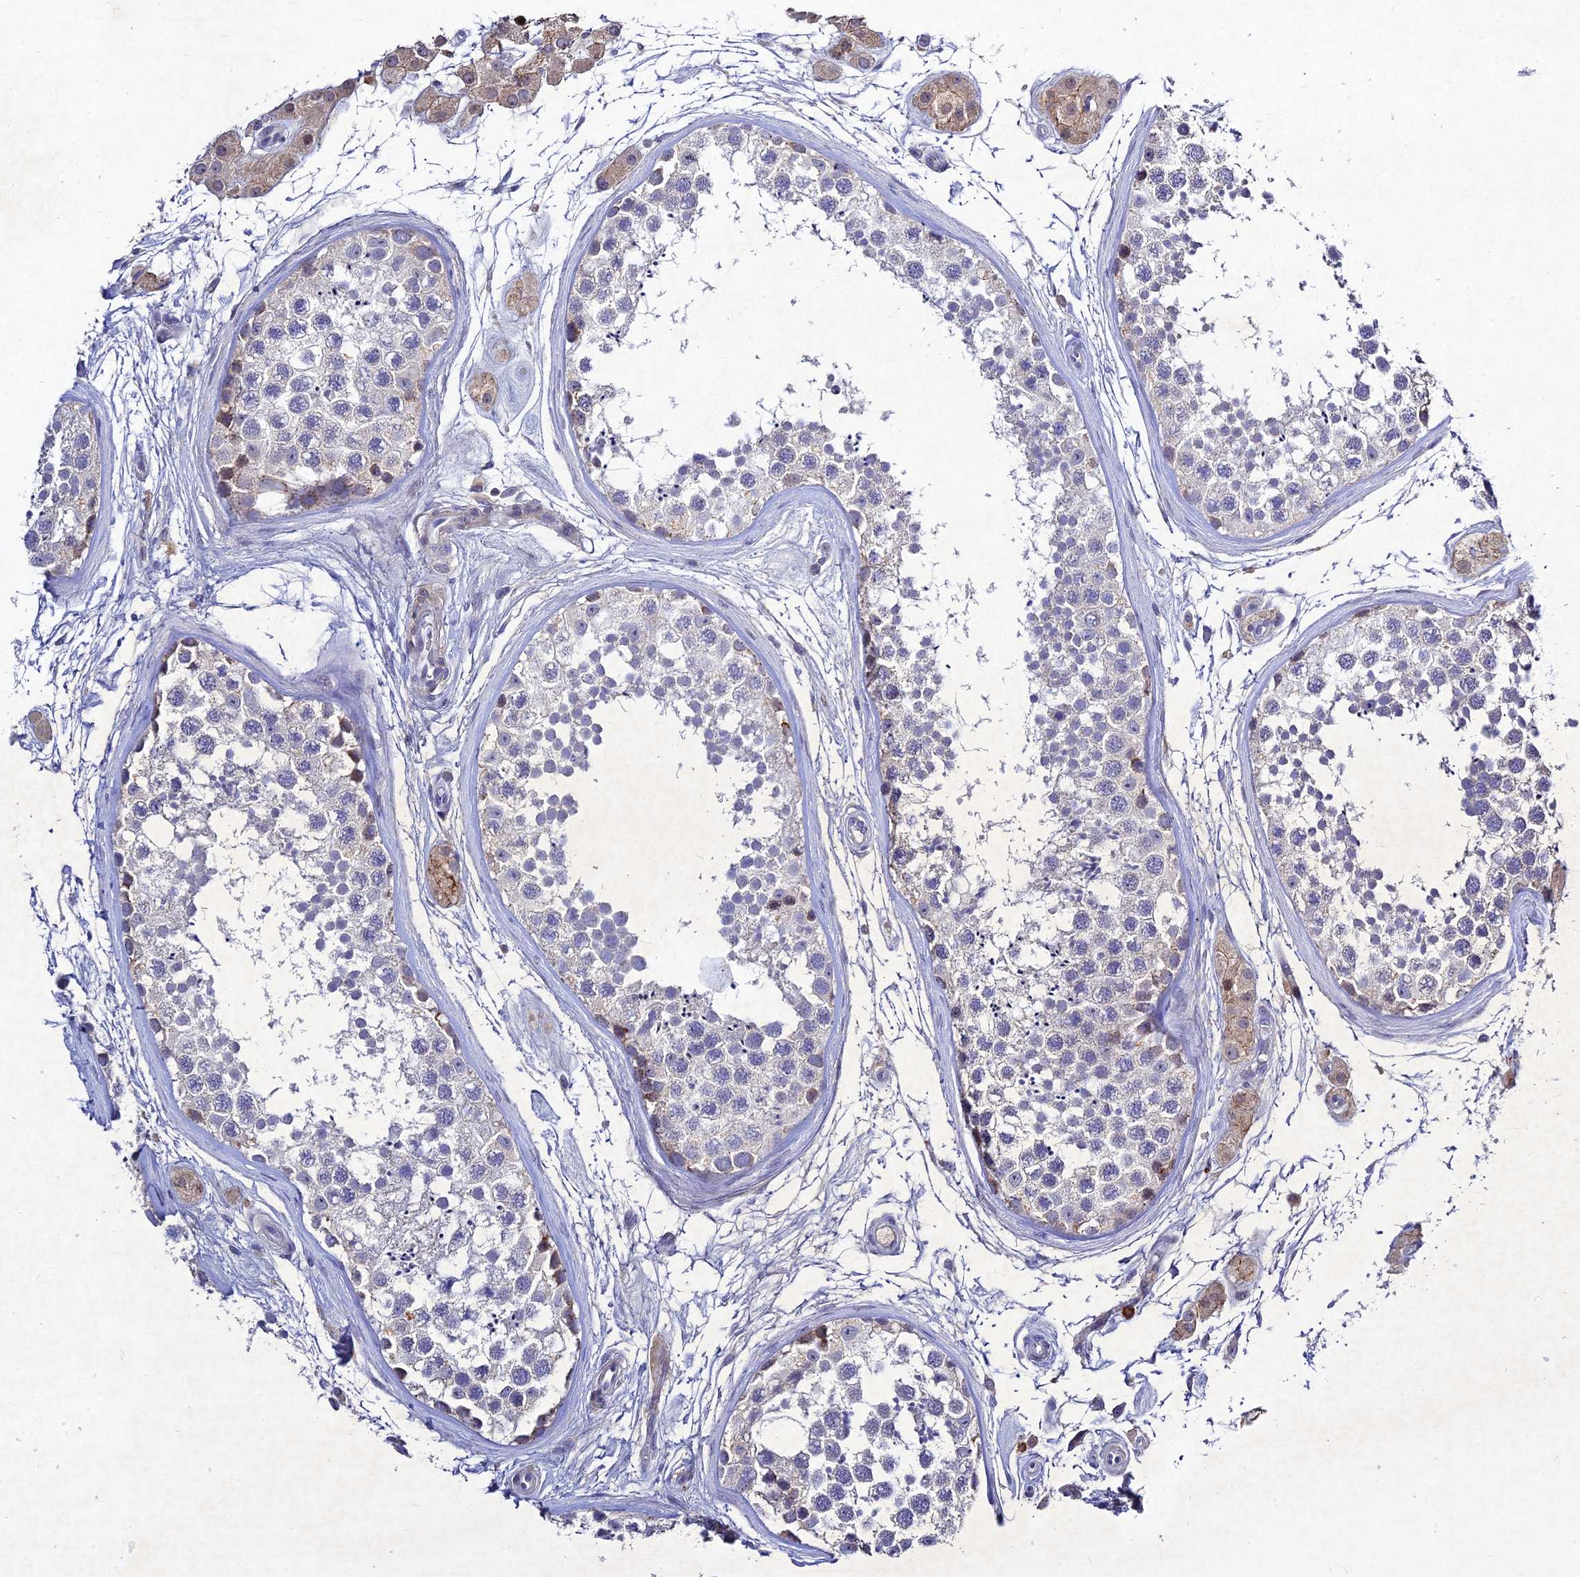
{"staining": {"intensity": "negative", "quantity": "none", "location": "none"}, "tissue": "testis", "cell_type": "Cells in seminiferous ducts", "image_type": "normal", "snomed": [{"axis": "morphology", "description": "Normal tissue, NOS"}, {"axis": "topography", "description": "Testis"}], "caption": "Unremarkable testis was stained to show a protein in brown. There is no significant positivity in cells in seminiferous ducts.", "gene": "CHST5", "patient": {"sex": "male", "age": 56}}